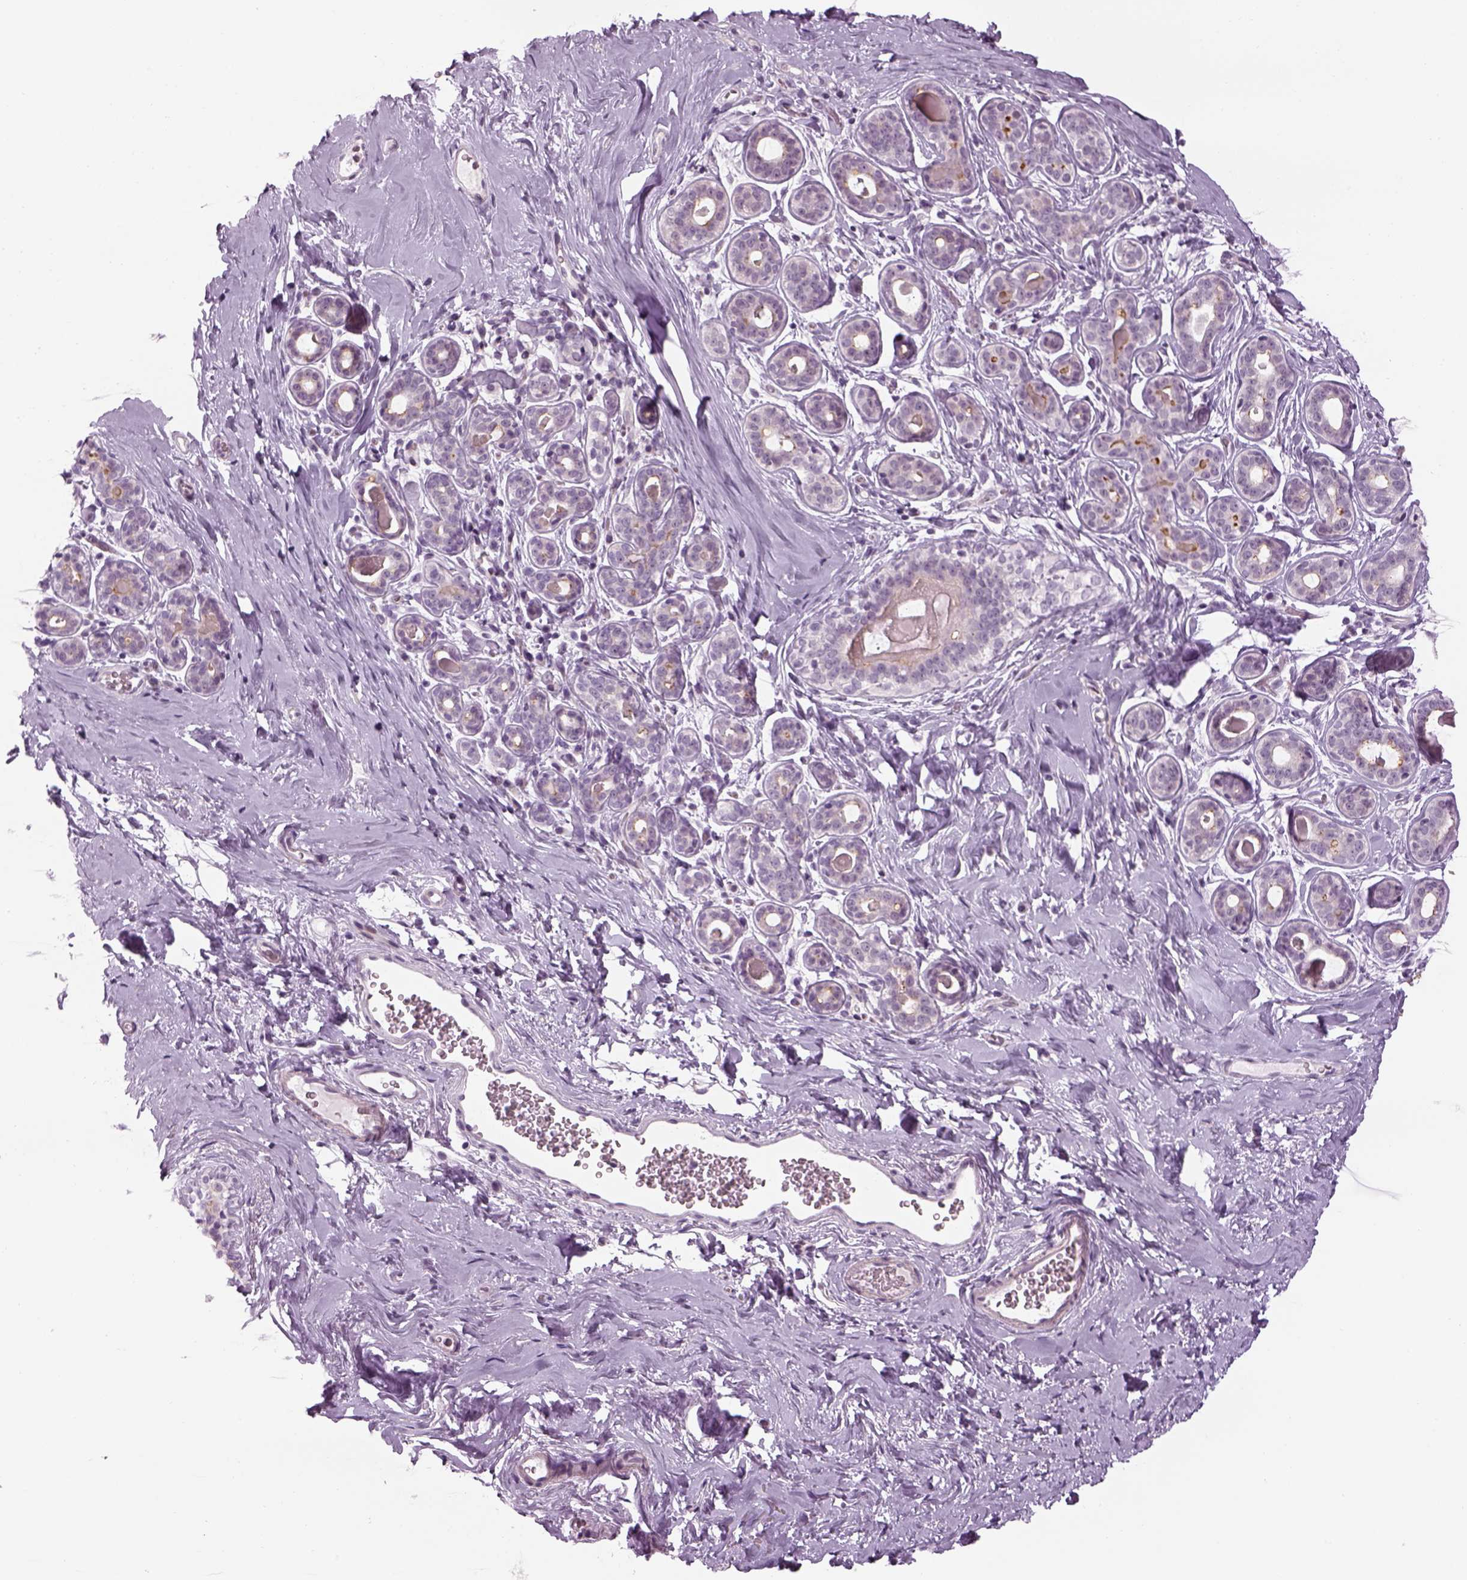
{"staining": {"intensity": "negative", "quantity": "none", "location": "none"}, "tissue": "breast", "cell_type": "Adipocytes", "image_type": "normal", "snomed": [{"axis": "morphology", "description": "Normal tissue, NOS"}, {"axis": "topography", "description": "Skin"}, {"axis": "topography", "description": "Breast"}], "caption": "IHC of normal human breast demonstrates no staining in adipocytes. Nuclei are stained in blue.", "gene": "LRRIQ3", "patient": {"sex": "female", "age": 43}}